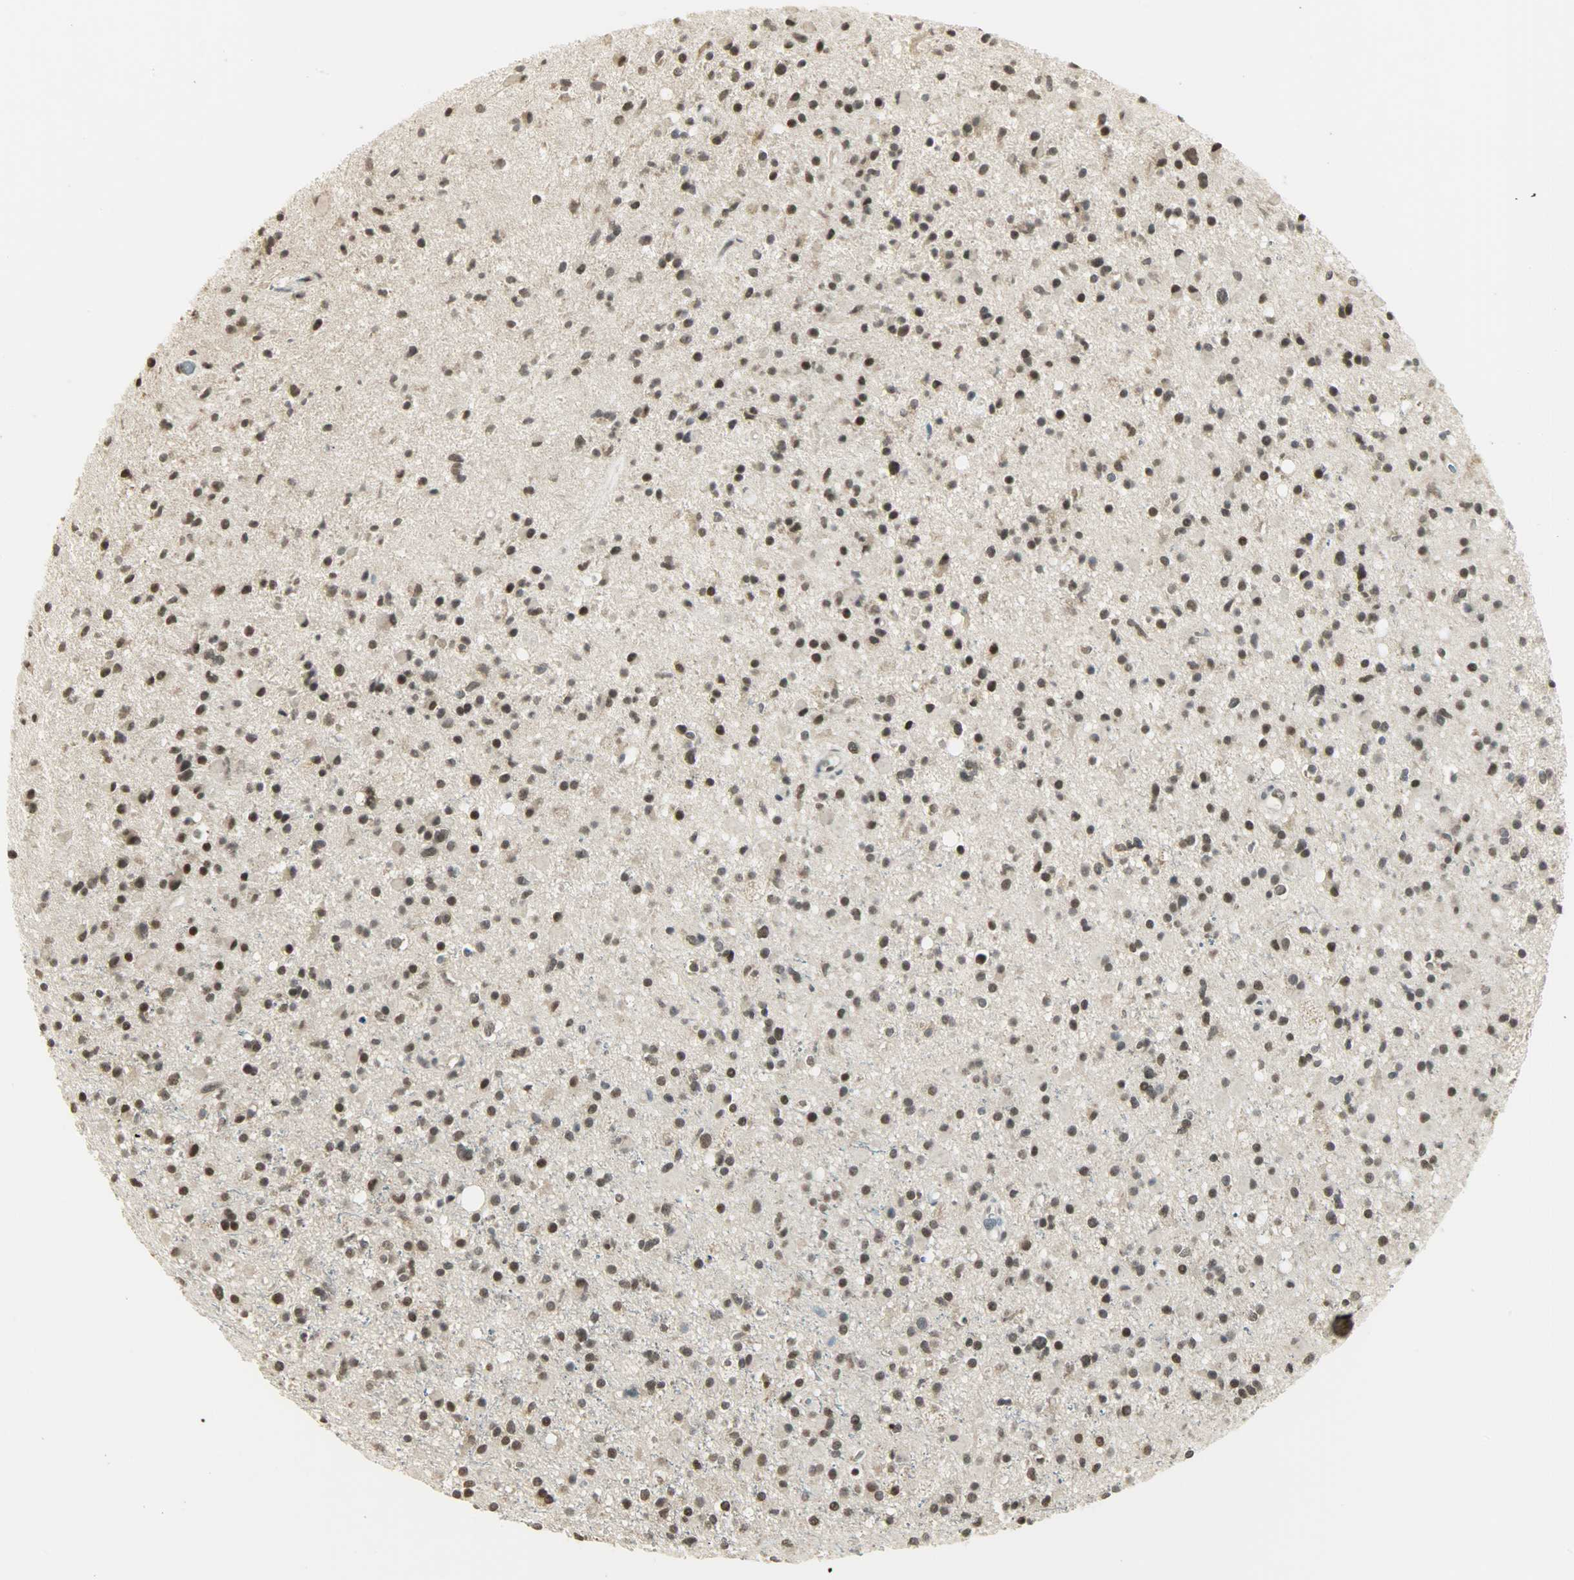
{"staining": {"intensity": "moderate", "quantity": "25%-75%", "location": "nuclear"}, "tissue": "glioma", "cell_type": "Tumor cells", "image_type": "cancer", "snomed": [{"axis": "morphology", "description": "Glioma, malignant, High grade"}, {"axis": "topography", "description": "Brain"}], "caption": "Immunohistochemical staining of human glioma demonstrates medium levels of moderate nuclear protein staining in approximately 25%-75% of tumor cells.", "gene": "SMARCA5", "patient": {"sex": "male", "age": 33}}